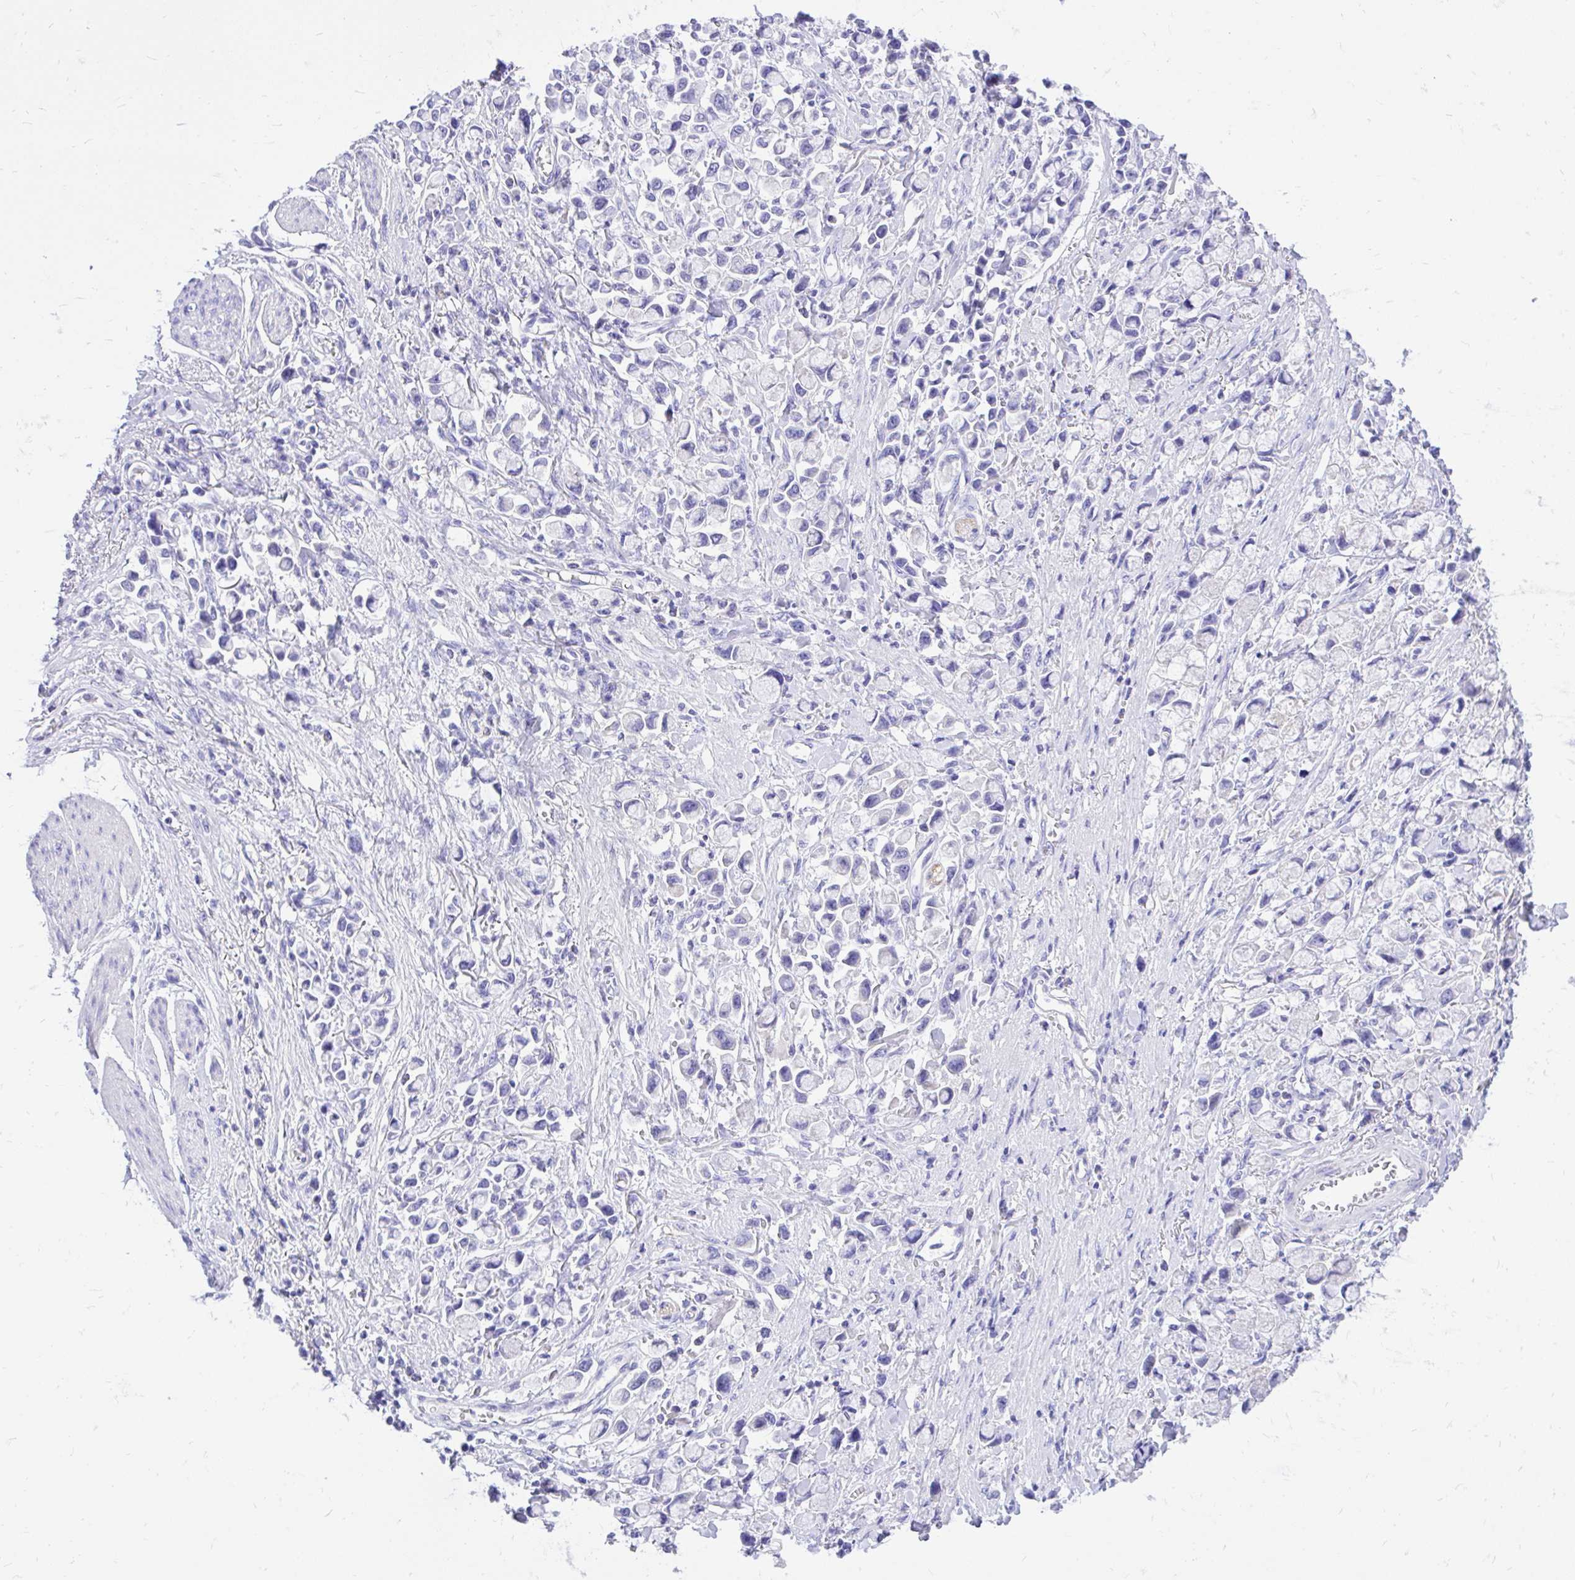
{"staining": {"intensity": "negative", "quantity": "none", "location": "none"}, "tissue": "stomach cancer", "cell_type": "Tumor cells", "image_type": "cancer", "snomed": [{"axis": "morphology", "description": "Adenocarcinoma, NOS"}, {"axis": "topography", "description": "Stomach"}], "caption": "Human adenocarcinoma (stomach) stained for a protein using IHC demonstrates no expression in tumor cells.", "gene": "MON1A", "patient": {"sex": "female", "age": 81}}